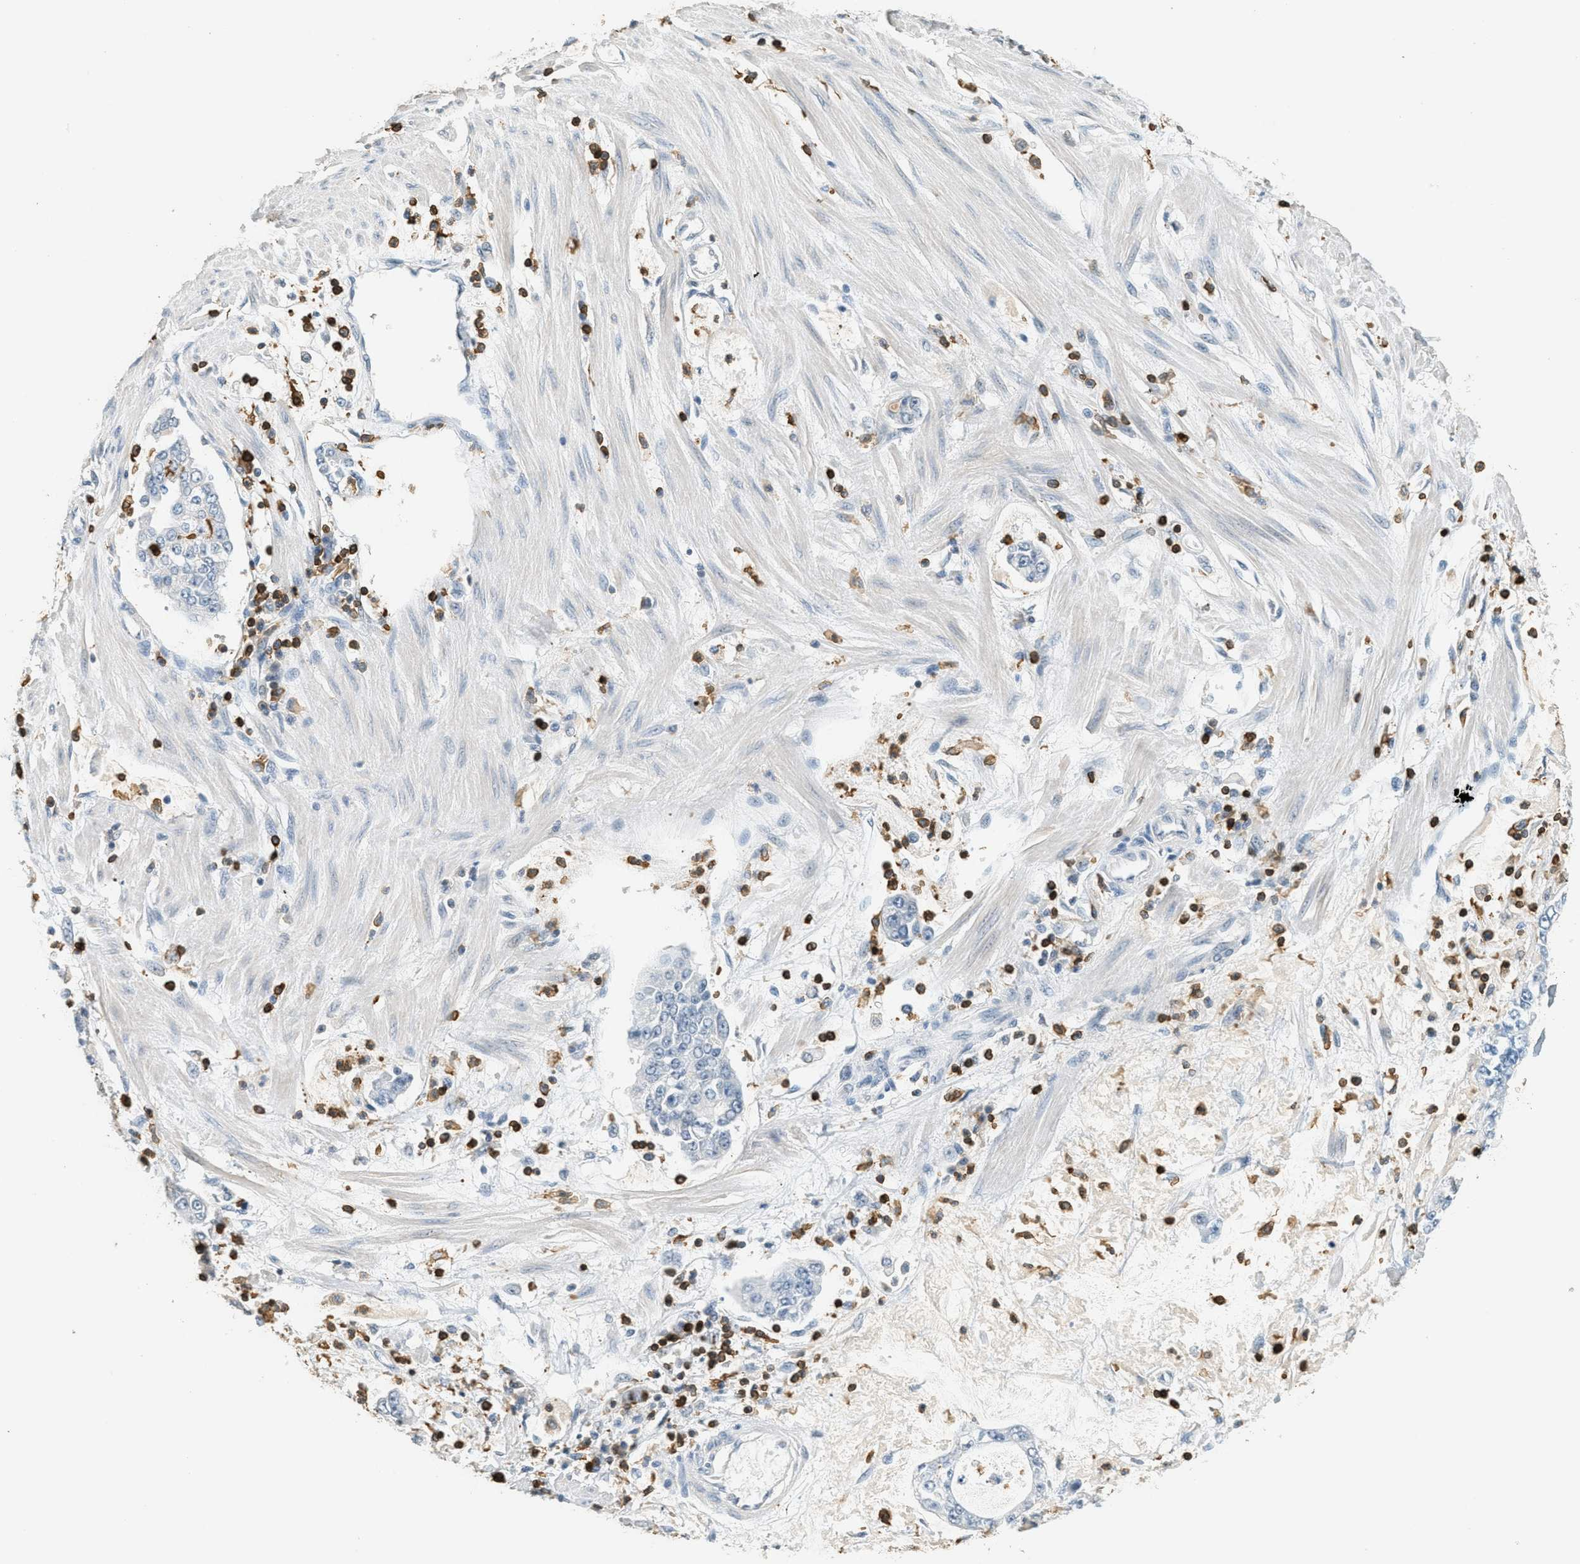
{"staining": {"intensity": "negative", "quantity": "none", "location": "none"}, "tissue": "stomach cancer", "cell_type": "Tumor cells", "image_type": "cancer", "snomed": [{"axis": "morphology", "description": "Adenocarcinoma, NOS"}, {"axis": "topography", "description": "Stomach"}], "caption": "Immunohistochemistry (IHC) of human stomach cancer (adenocarcinoma) reveals no expression in tumor cells.", "gene": "LSP1", "patient": {"sex": "male", "age": 76}}